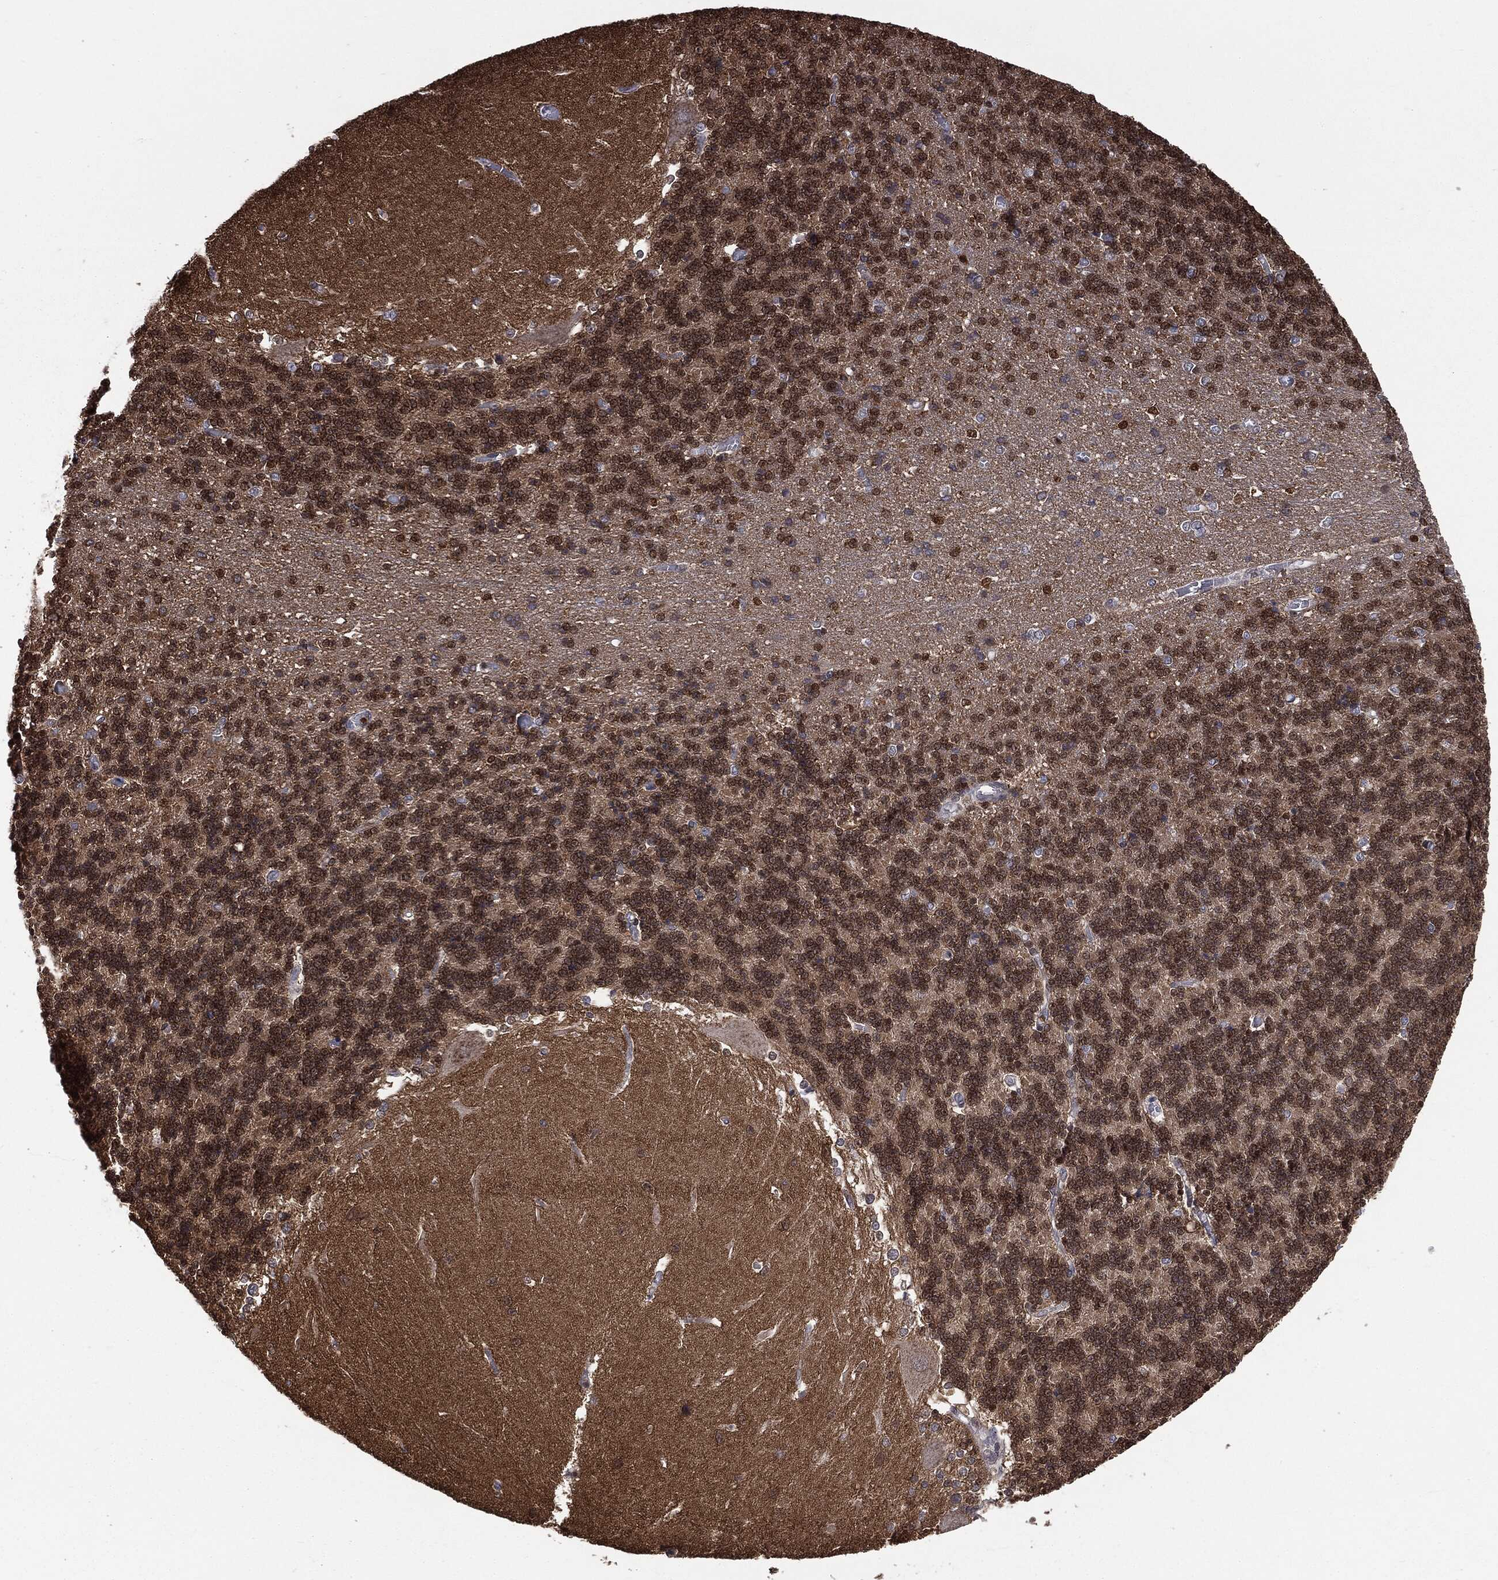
{"staining": {"intensity": "moderate", "quantity": "25%-75%", "location": "cytoplasmic/membranous,nuclear"}, "tissue": "cerebellum", "cell_type": "Cells in granular layer", "image_type": "normal", "snomed": [{"axis": "morphology", "description": "Normal tissue, NOS"}, {"axis": "topography", "description": "Cerebellum"}], "caption": "Immunohistochemical staining of normal cerebellum reveals 25%-75% levels of moderate cytoplasmic/membranous,nuclear protein staining in approximately 25%-75% of cells in granular layer.", "gene": "GPI", "patient": {"sex": "male", "age": 37}}